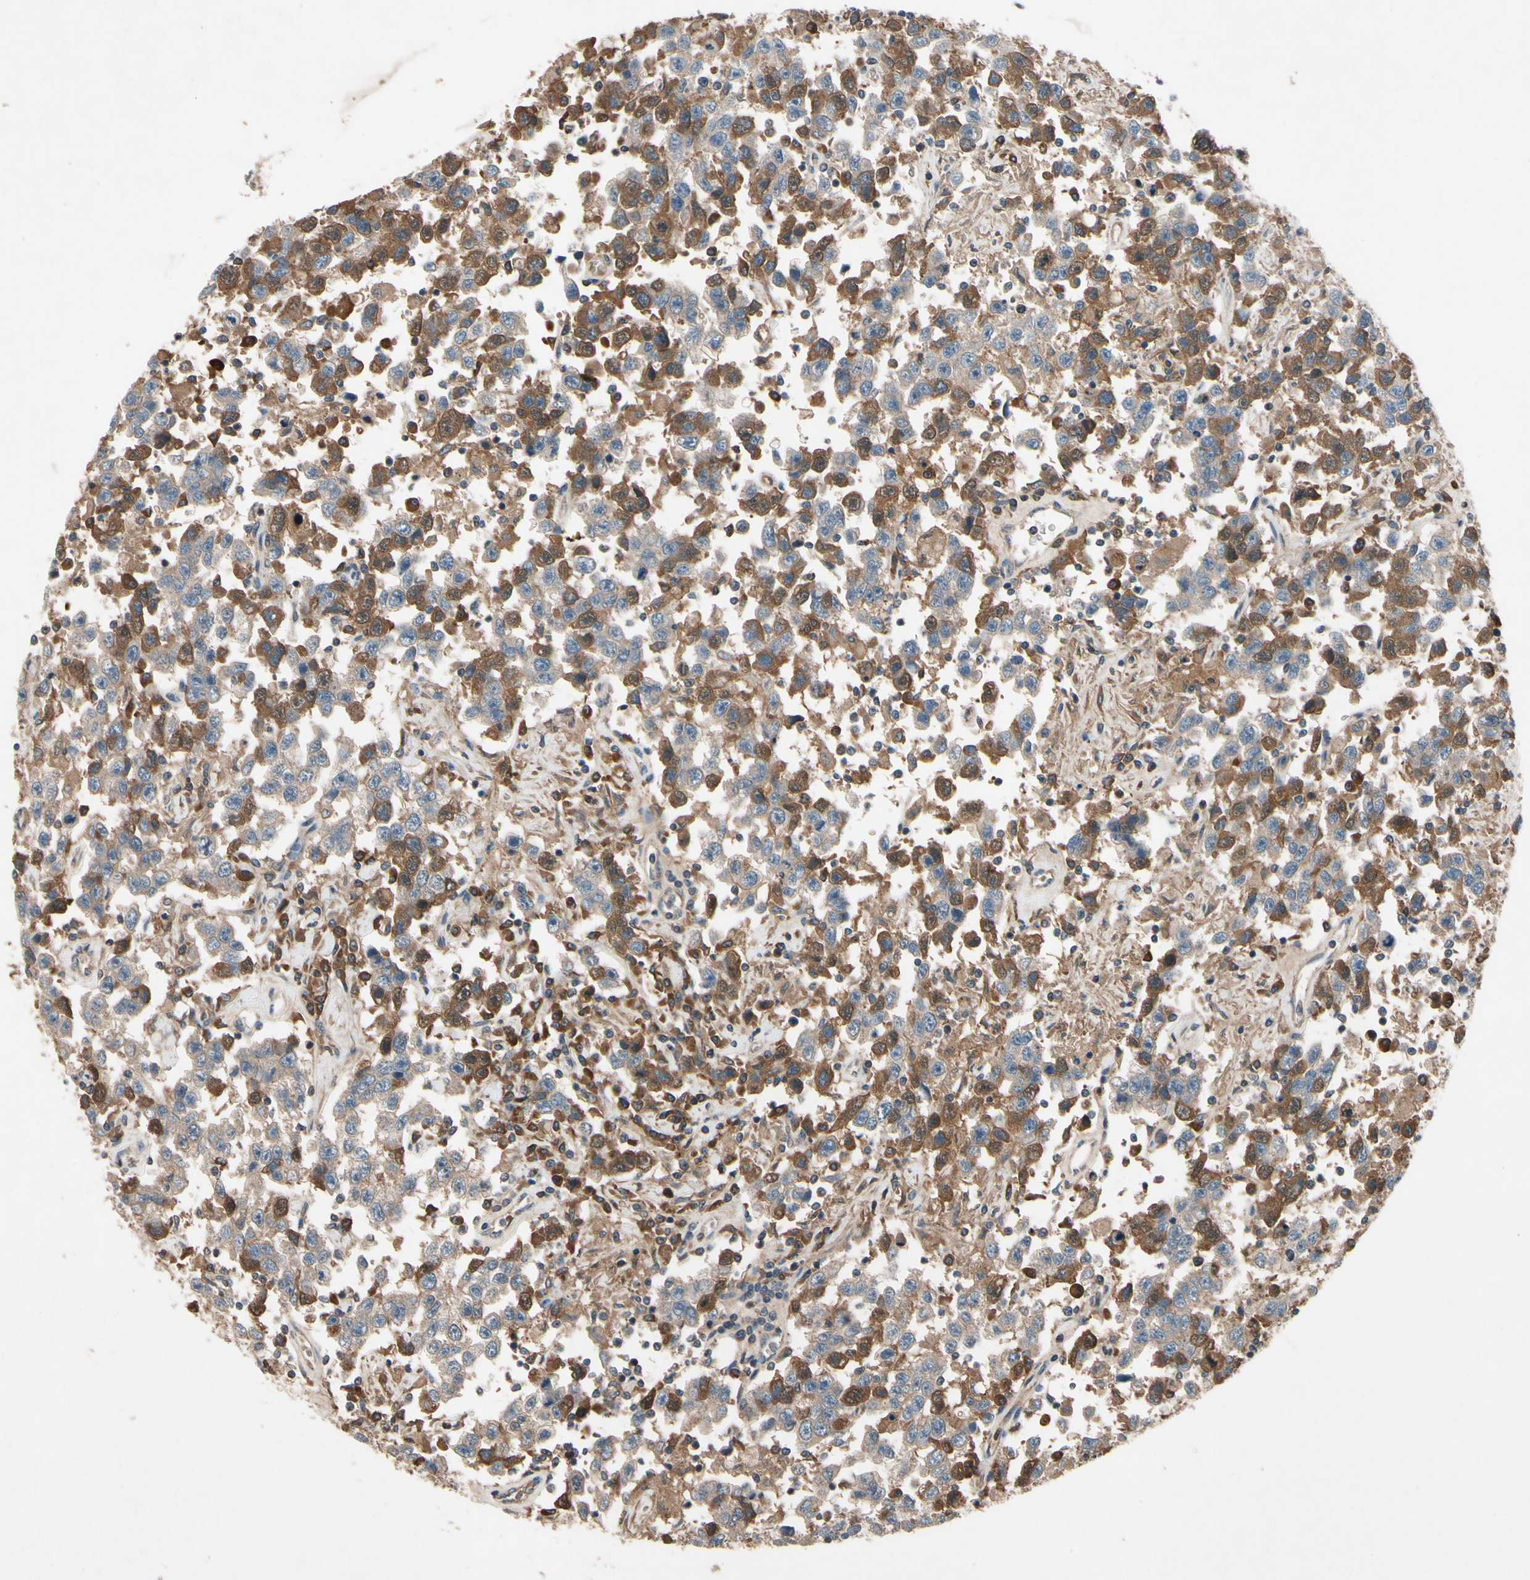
{"staining": {"intensity": "moderate", "quantity": ">75%", "location": "cytoplasmic/membranous"}, "tissue": "testis cancer", "cell_type": "Tumor cells", "image_type": "cancer", "snomed": [{"axis": "morphology", "description": "Seminoma, NOS"}, {"axis": "topography", "description": "Testis"}], "caption": "Human seminoma (testis) stained for a protein (brown) demonstrates moderate cytoplasmic/membranous positive staining in approximately >75% of tumor cells.", "gene": "IL1RL1", "patient": {"sex": "male", "age": 41}}